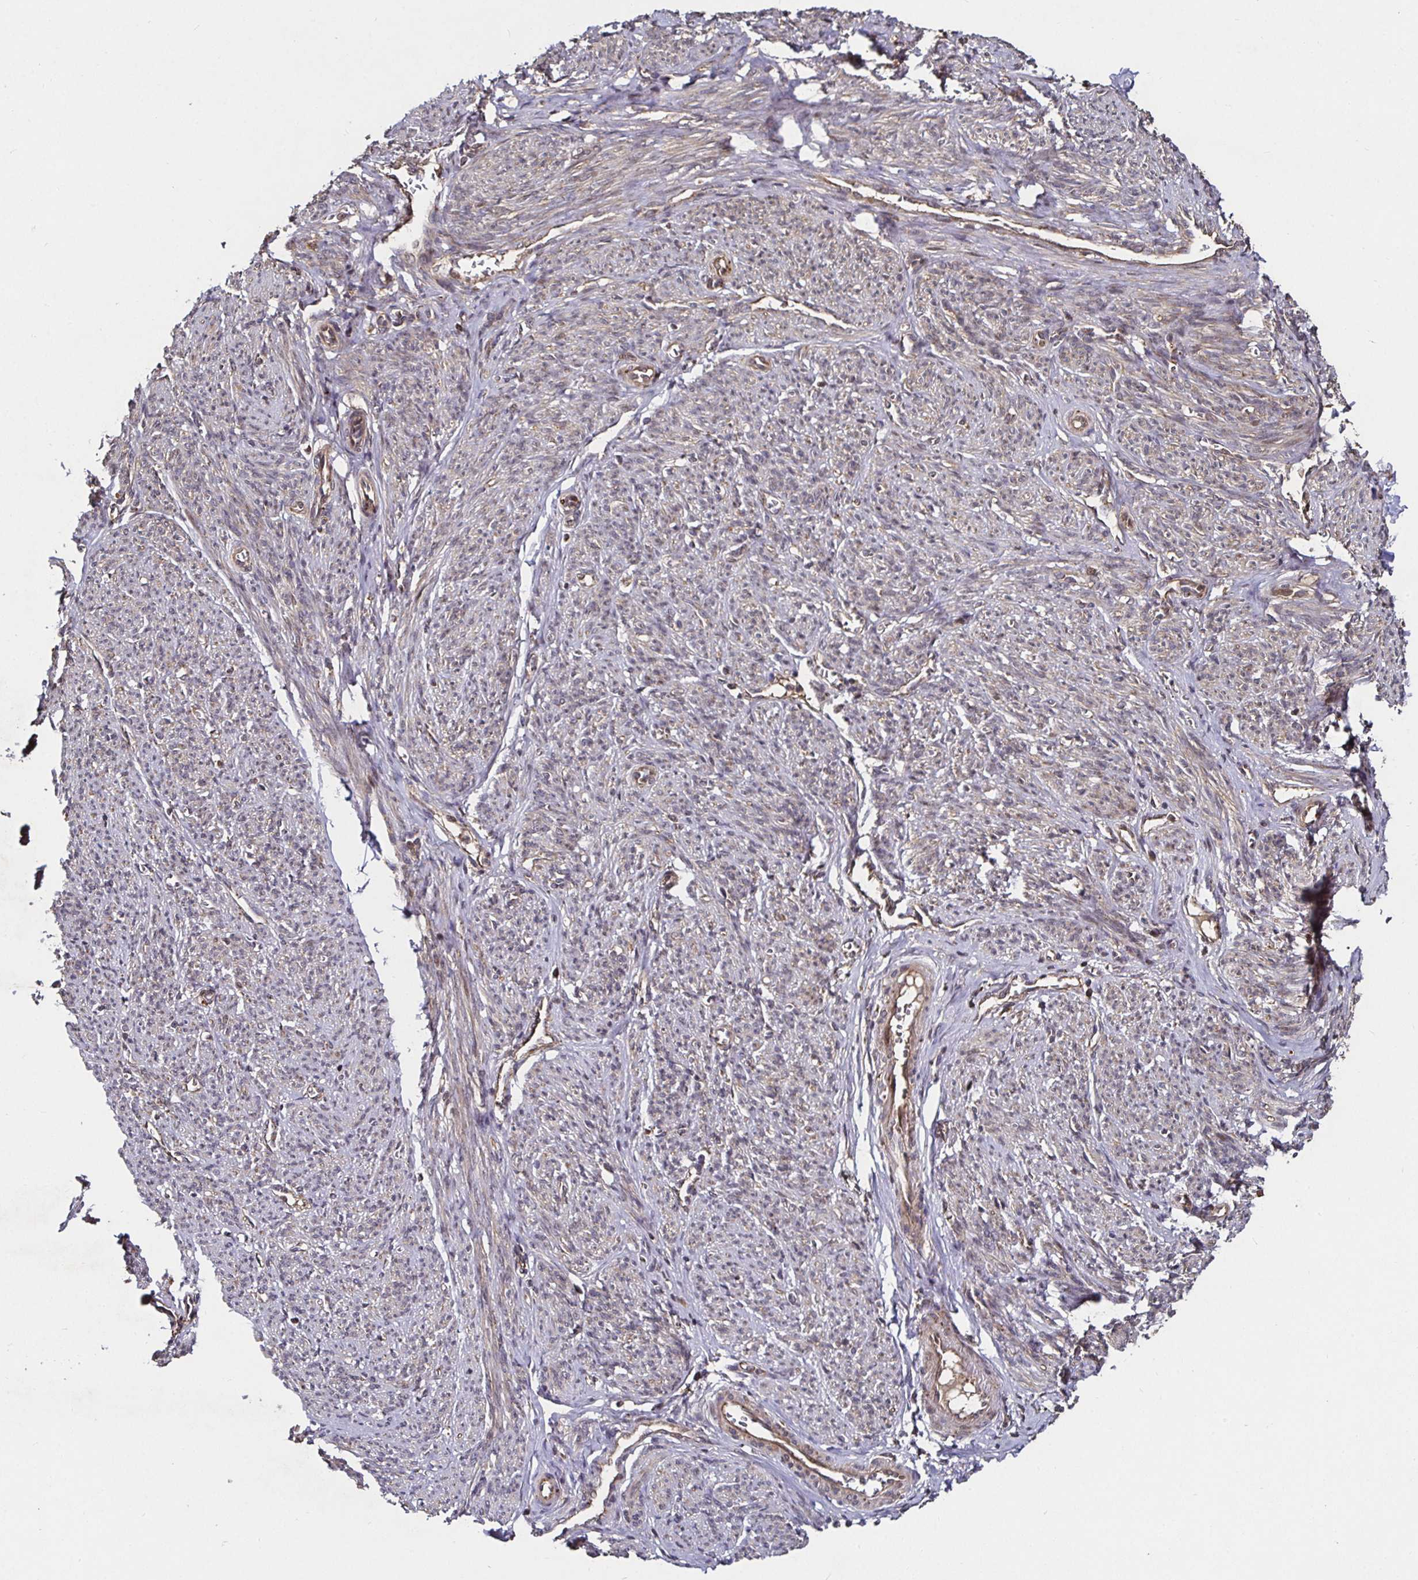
{"staining": {"intensity": "moderate", "quantity": "25%-75%", "location": "cytoplasmic/membranous"}, "tissue": "smooth muscle", "cell_type": "Smooth muscle cells", "image_type": "normal", "snomed": [{"axis": "morphology", "description": "Normal tissue, NOS"}, {"axis": "topography", "description": "Smooth muscle"}], "caption": "Moderate cytoplasmic/membranous expression for a protein is seen in approximately 25%-75% of smooth muscle cells of unremarkable smooth muscle using IHC.", "gene": "SMYD3", "patient": {"sex": "female", "age": 65}}